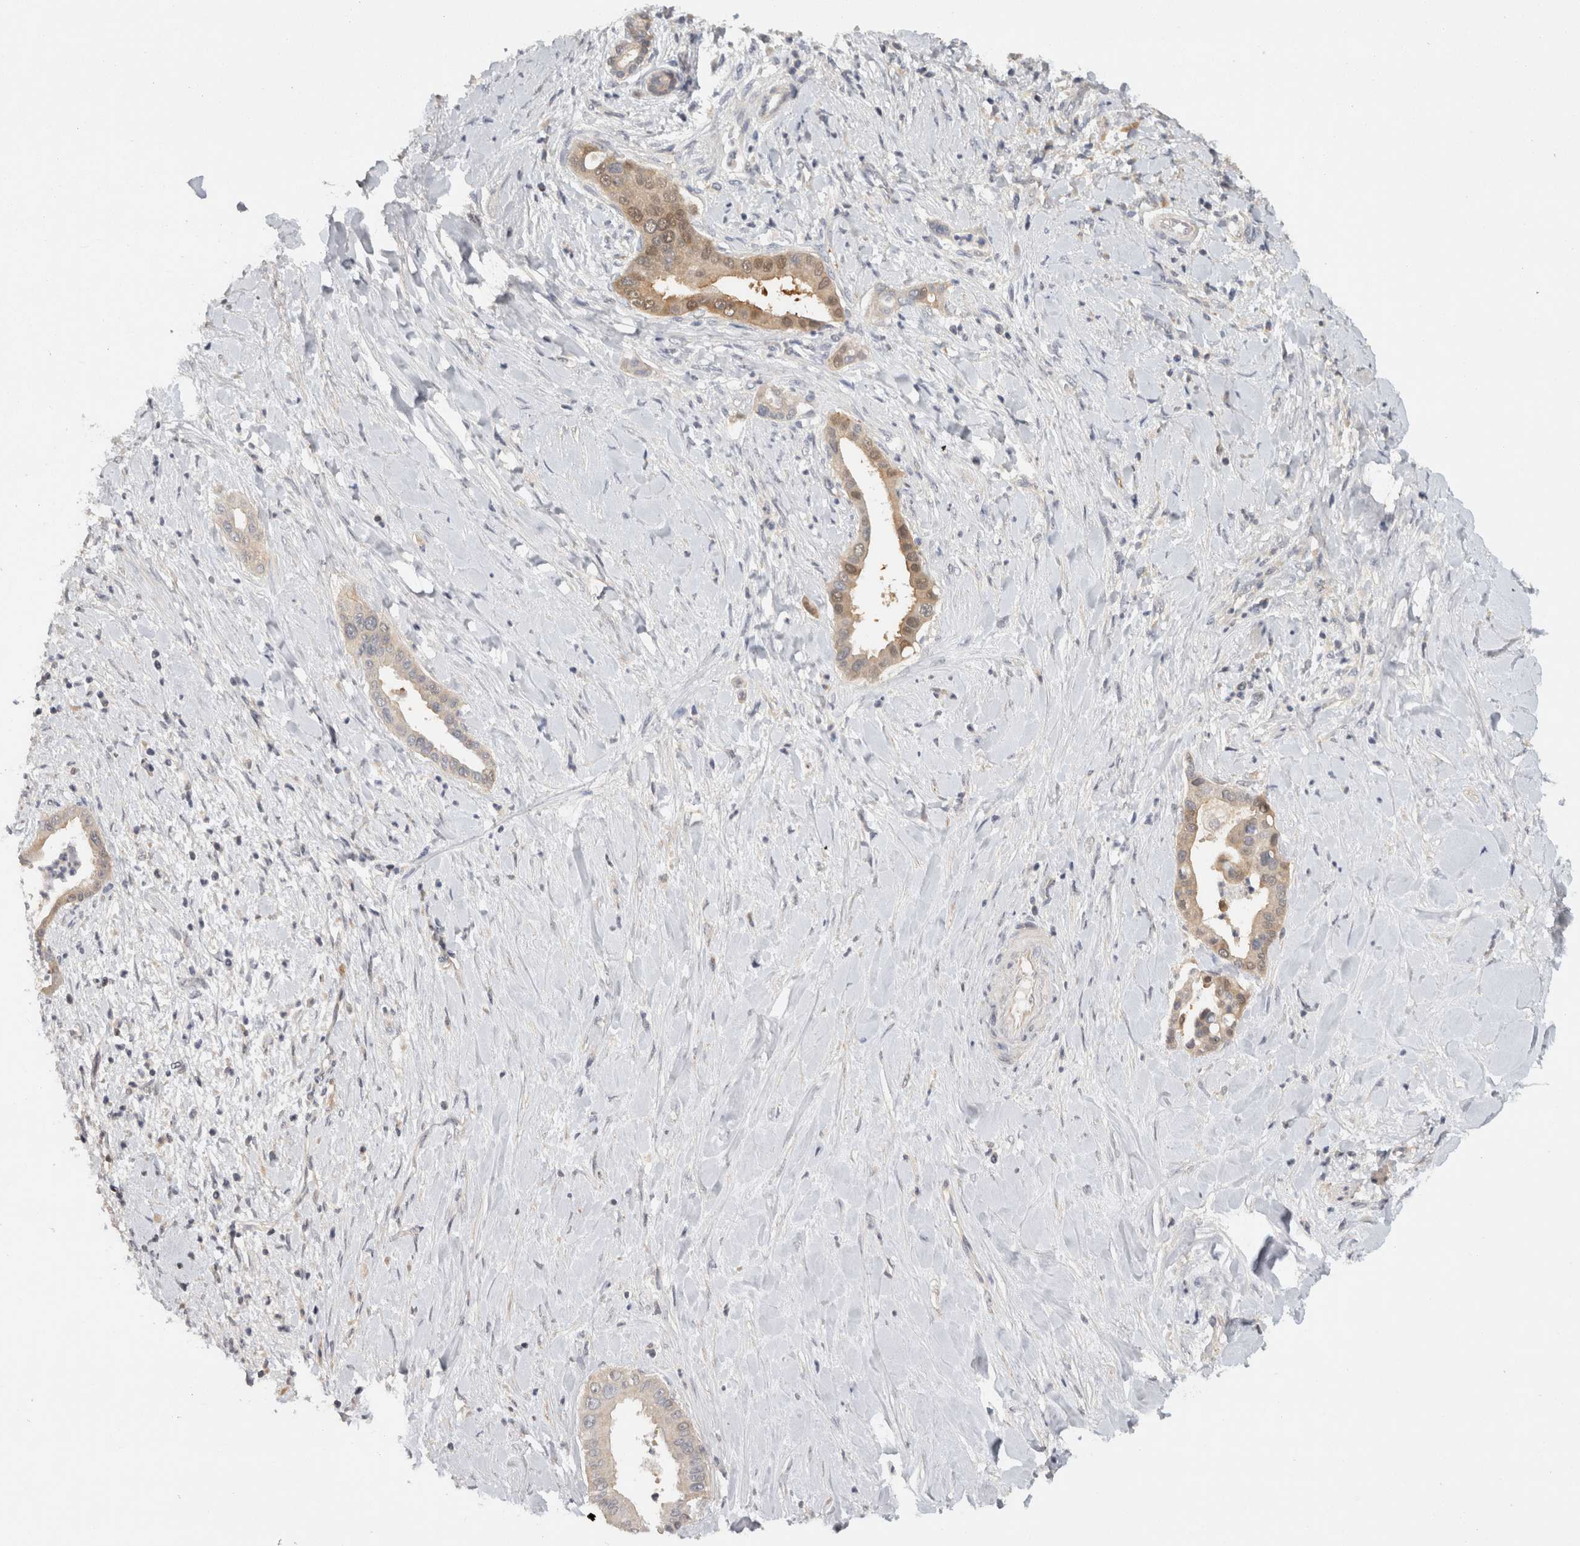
{"staining": {"intensity": "moderate", "quantity": ">75%", "location": "cytoplasmic/membranous"}, "tissue": "liver cancer", "cell_type": "Tumor cells", "image_type": "cancer", "snomed": [{"axis": "morphology", "description": "Cholangiocarcinoma"}, {"axis": "topography", "description": "Liver"}], "caption": "Liver cancer (cholangiocarcinoma) was stained to show a protein in brown. There is medium levels of moderate cytoplasmic/membranous positivity in about >75% of tumor cells.", "gene": "ACAT2", "patient": {"sex": "female", "age": 54}}